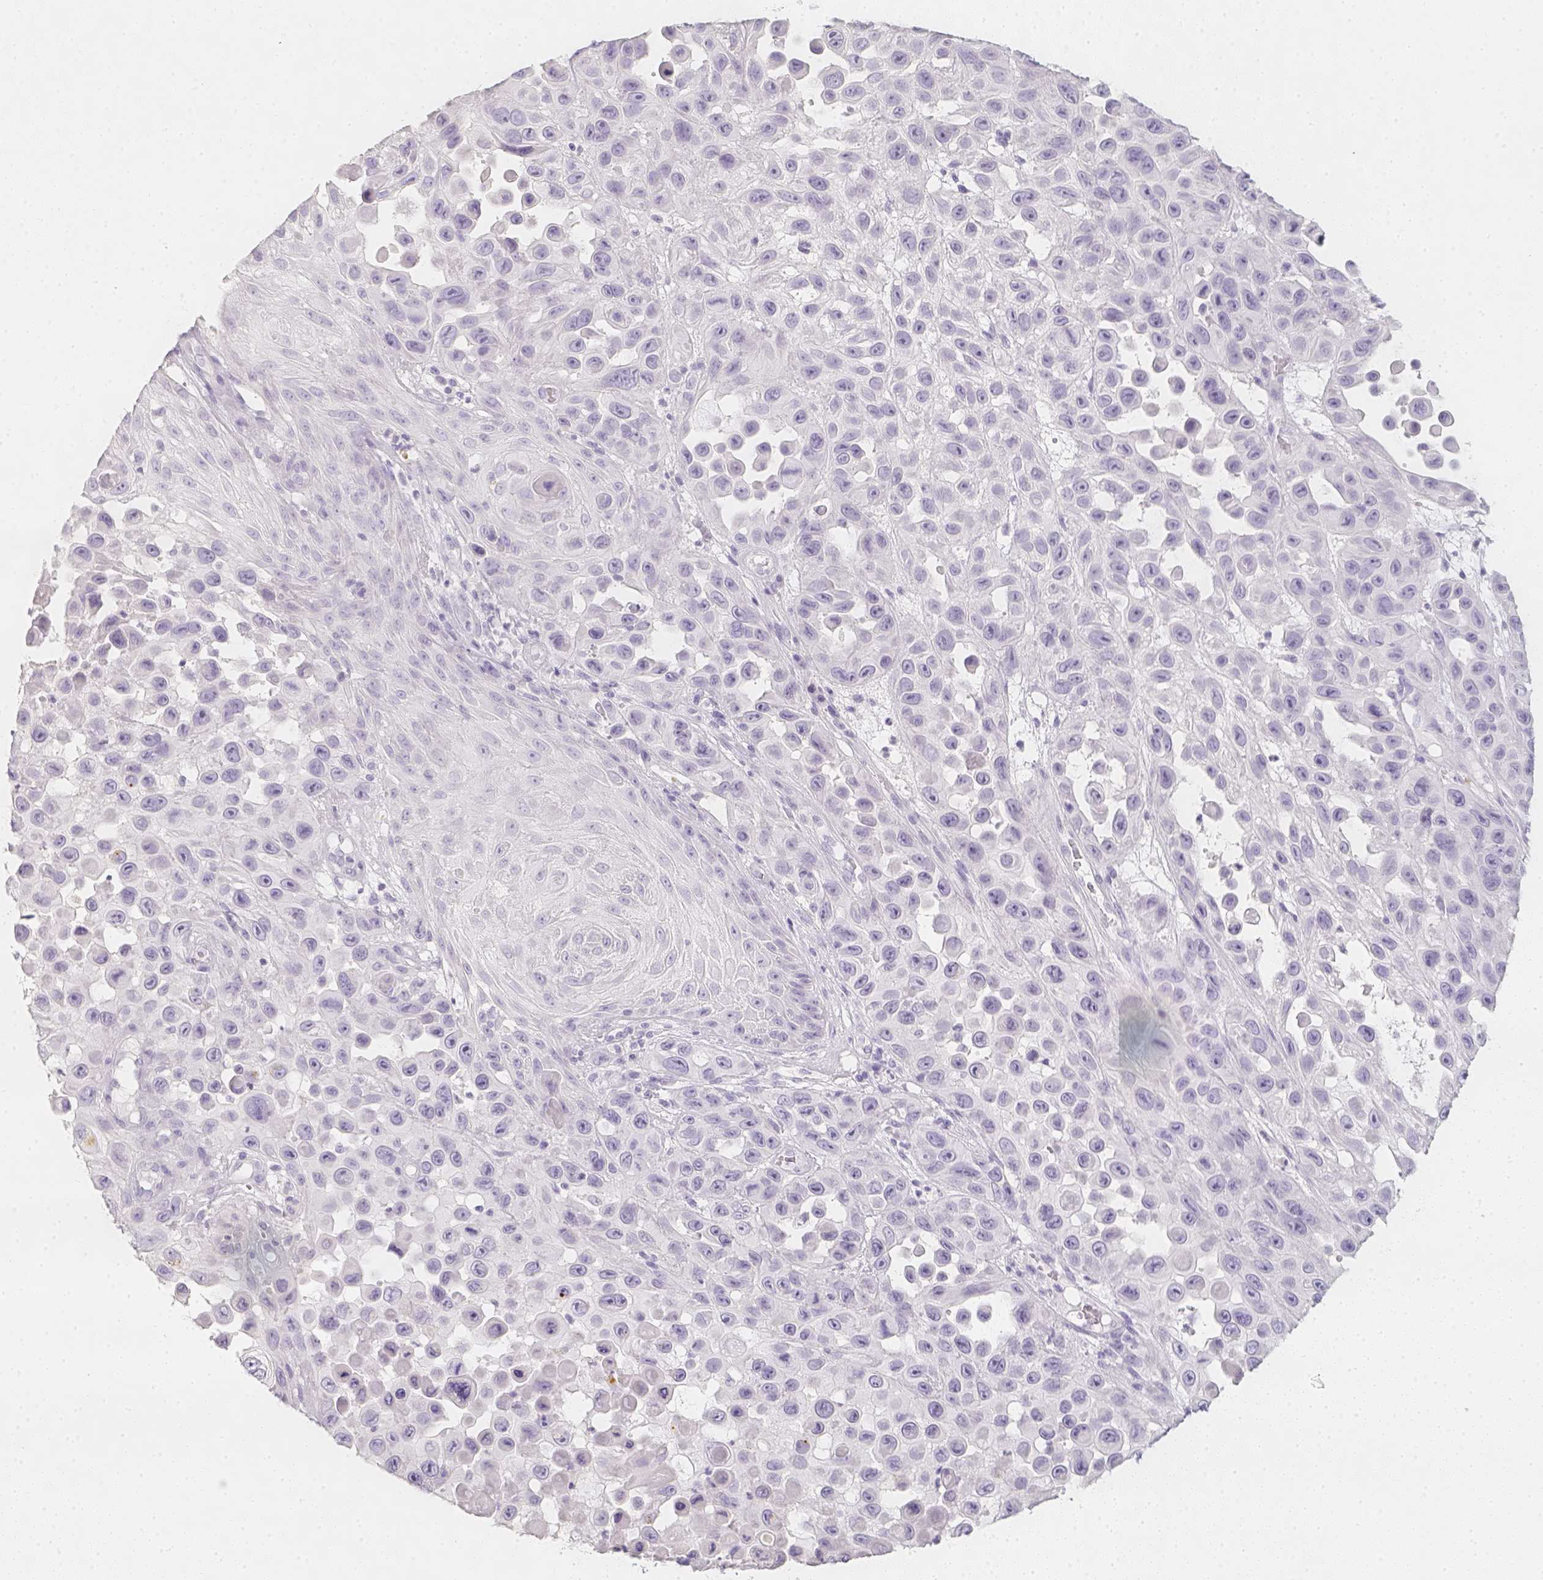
{"staining": {"intensity": "negative", "quantity": "none", "location": "none"}, "tissue": "skin cancer", "cell_type": "Tumor cells", "image_type": "cancer", "snomed": [{"axis": "morphology", "description": "Squamous cell carcinoma, NOS"}, {"axis": "topography", "description": "Skin"}], "caption": "There is no significant expression in tumor cells of skin cancer. (DAB immunohistochemistry visualized using brightfield microscopy, high magnification).", "gene": "SLC18A1", "patient": {"sex": "male", "age": 81}}